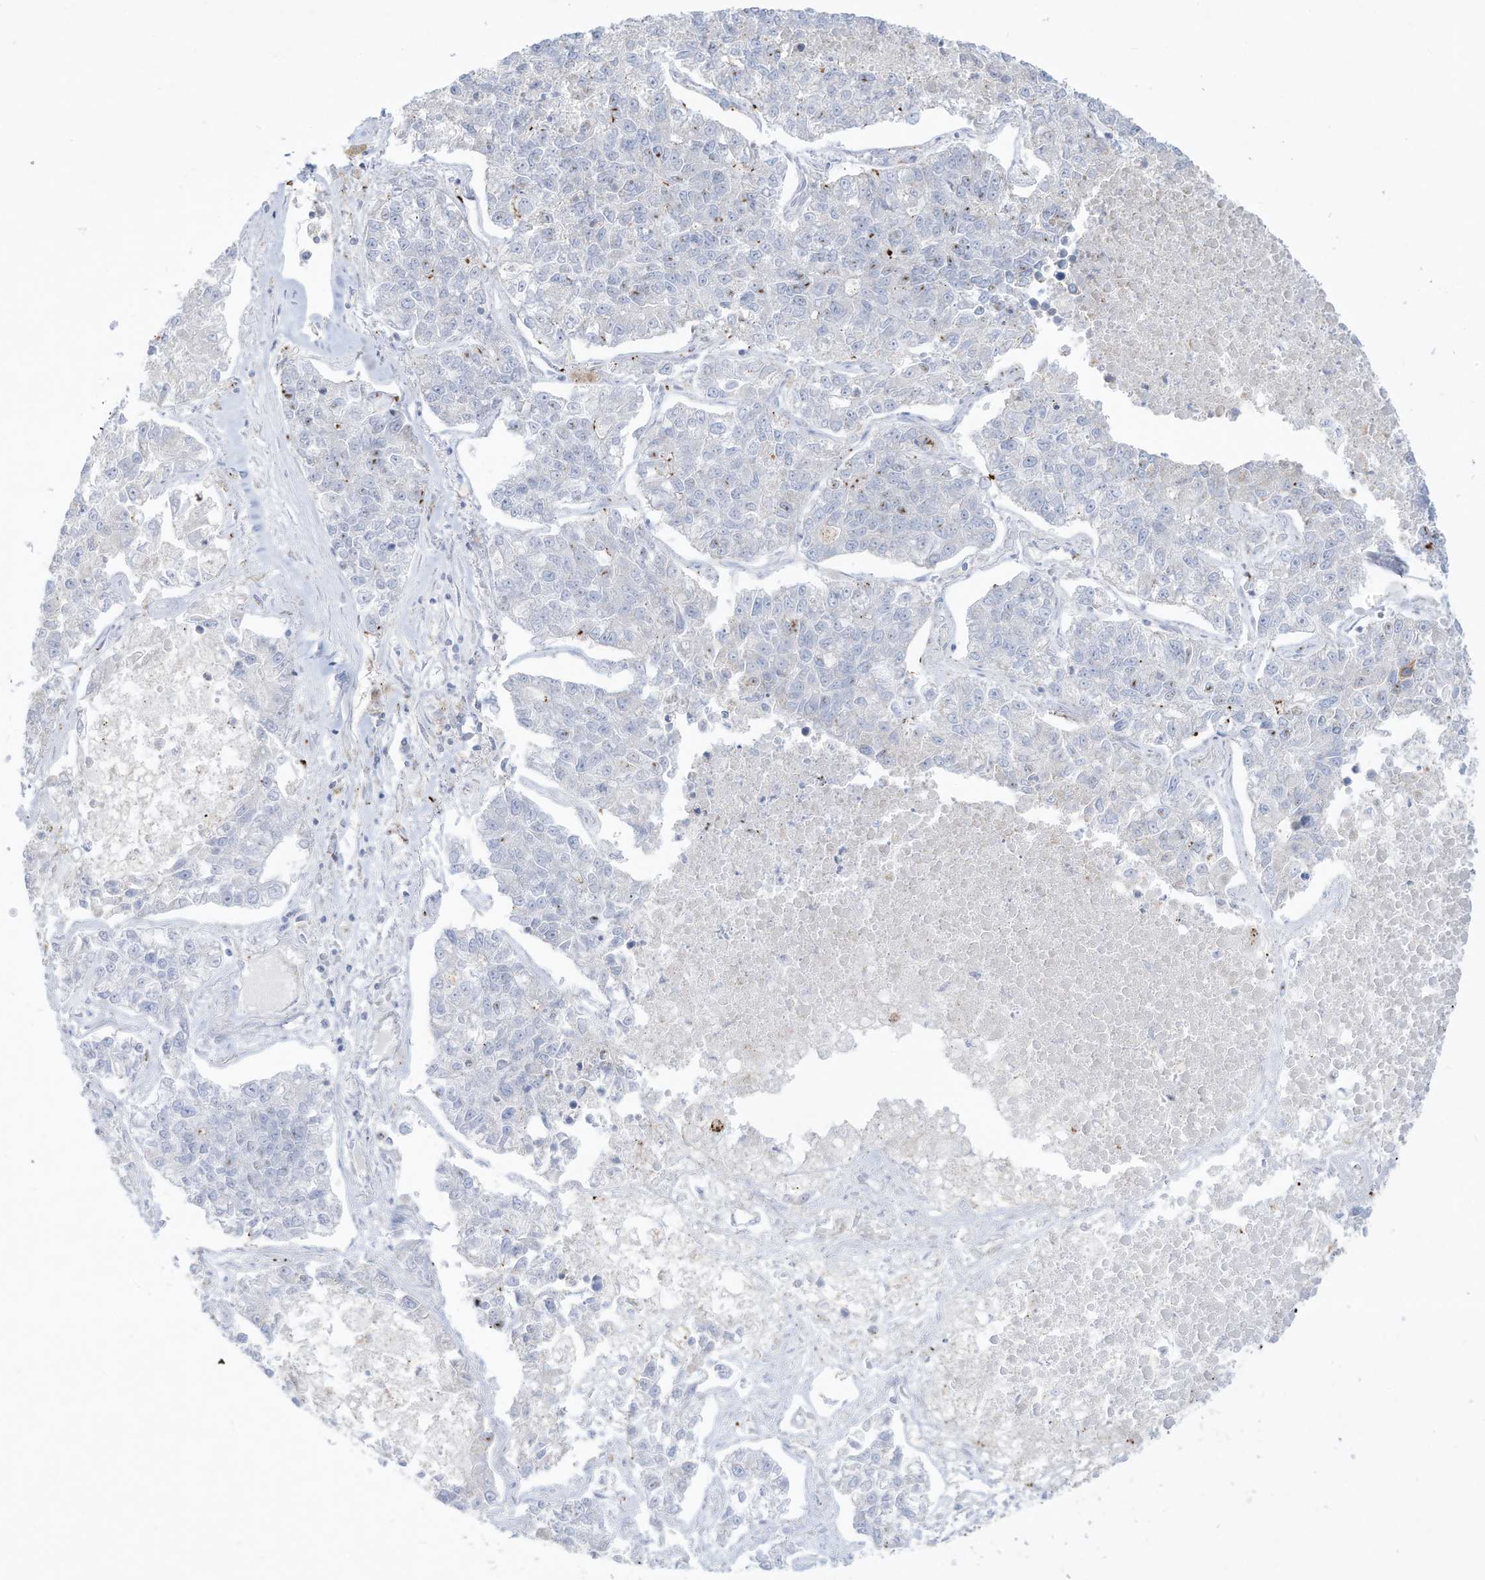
{"staining": {"intensity": "negative", "quantity": "none", "location": "none"}, "tissue": "lung cancer", "cell_type": "Tumor cells", "image_type": "cancer", "snomed": [{"axis": "morphology", "description": "Adenocarcinoma, NOS"}, {"axis": "topography", "description": "Lung"}], "caption": "High power microscopy micrograph of an IHC image of lung cancer, revealing no significant positivity in tumor cells.", "gene": "THNSL2", "patient": {"sex": "male", "age": 49}}